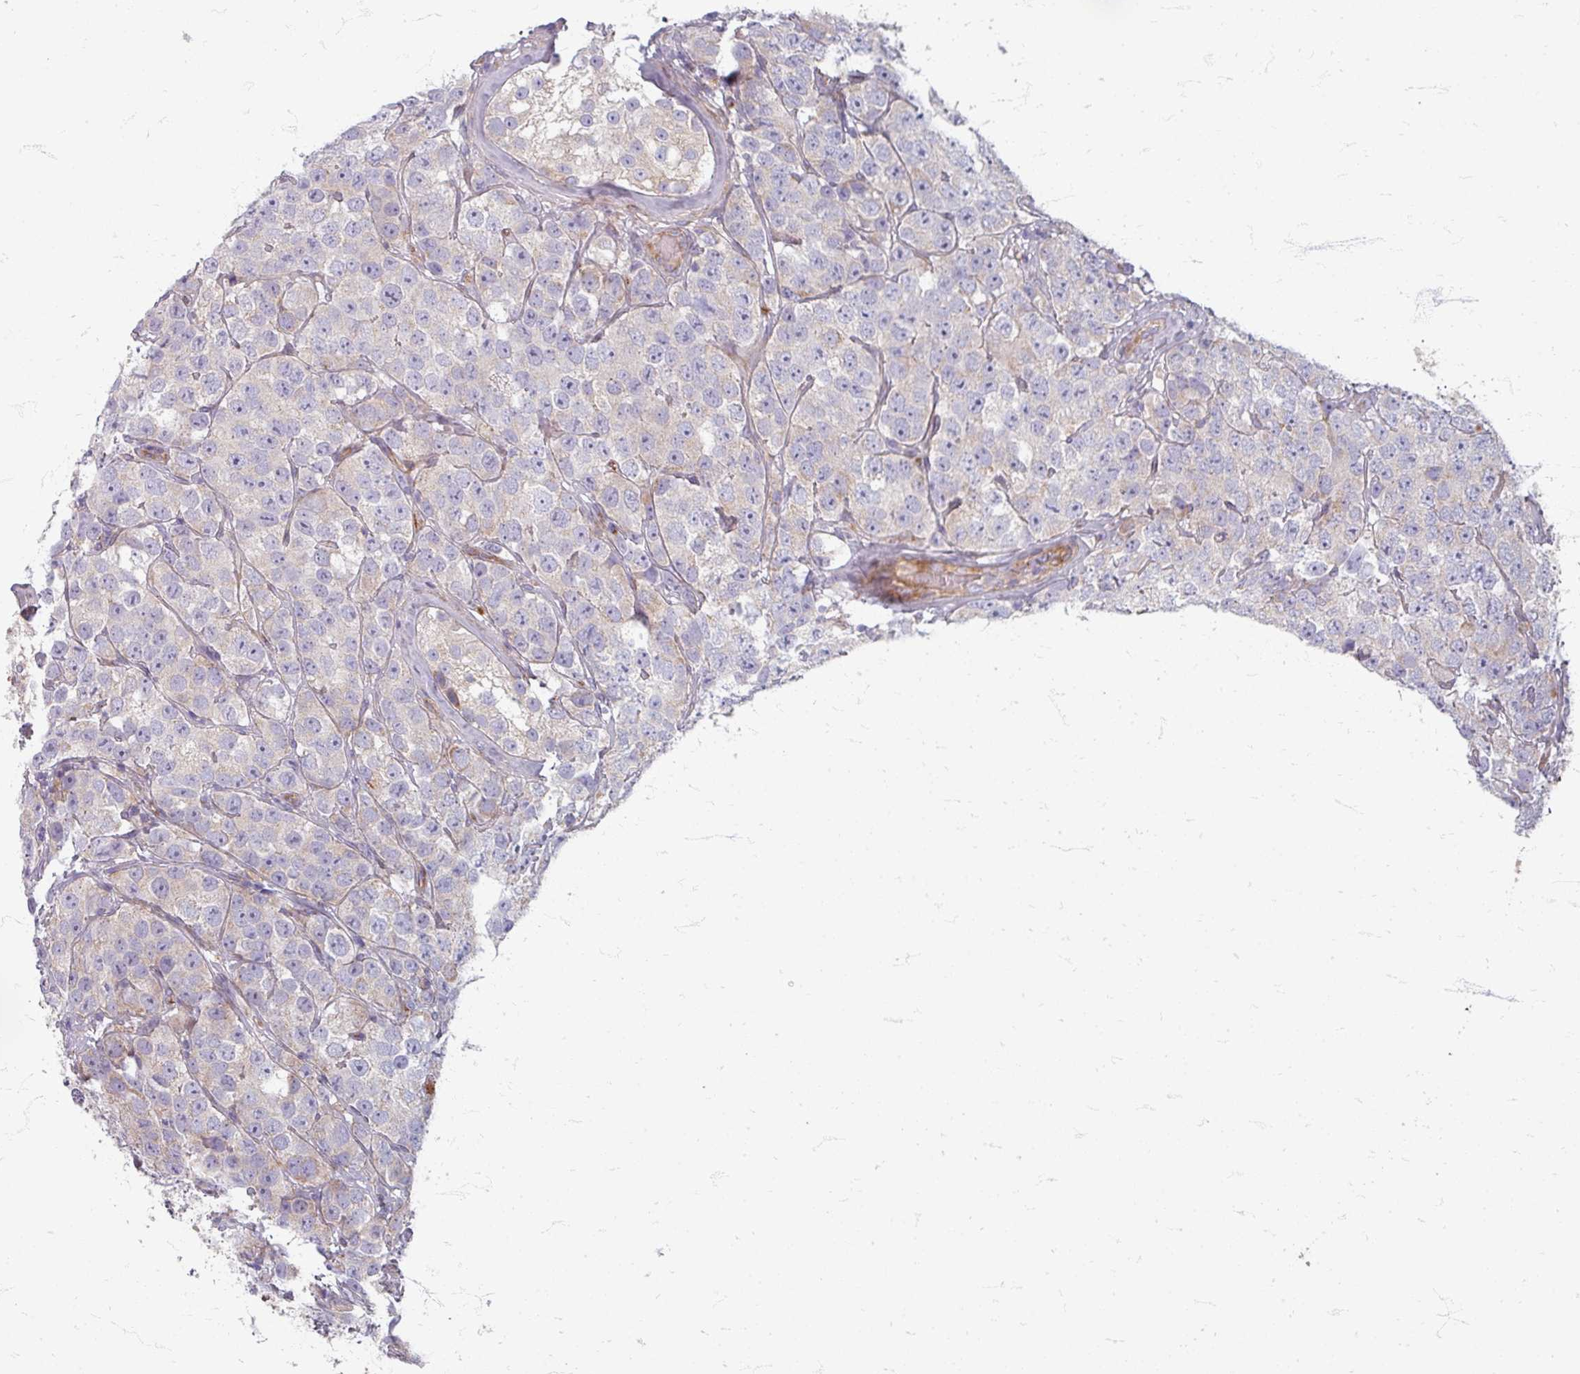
{"staining": {"intensity": "negative", "quantity": "none", "location": "none"}, "tissue": "testis cancer", "cell_type": "Tumor cells", "image_type": "cancer", "snomed": [{"axis": "morphology", "description": "Seminoma, NOS"}, {"axis": "topography", "description": "Testis"}], "caption": "Human testis seminoma stained for a protein using immunohistochemistry demonstrates no expression in tumor cells.", "gene": "GABARAPL1", "patient": {"sex": "male", "age": 28}}